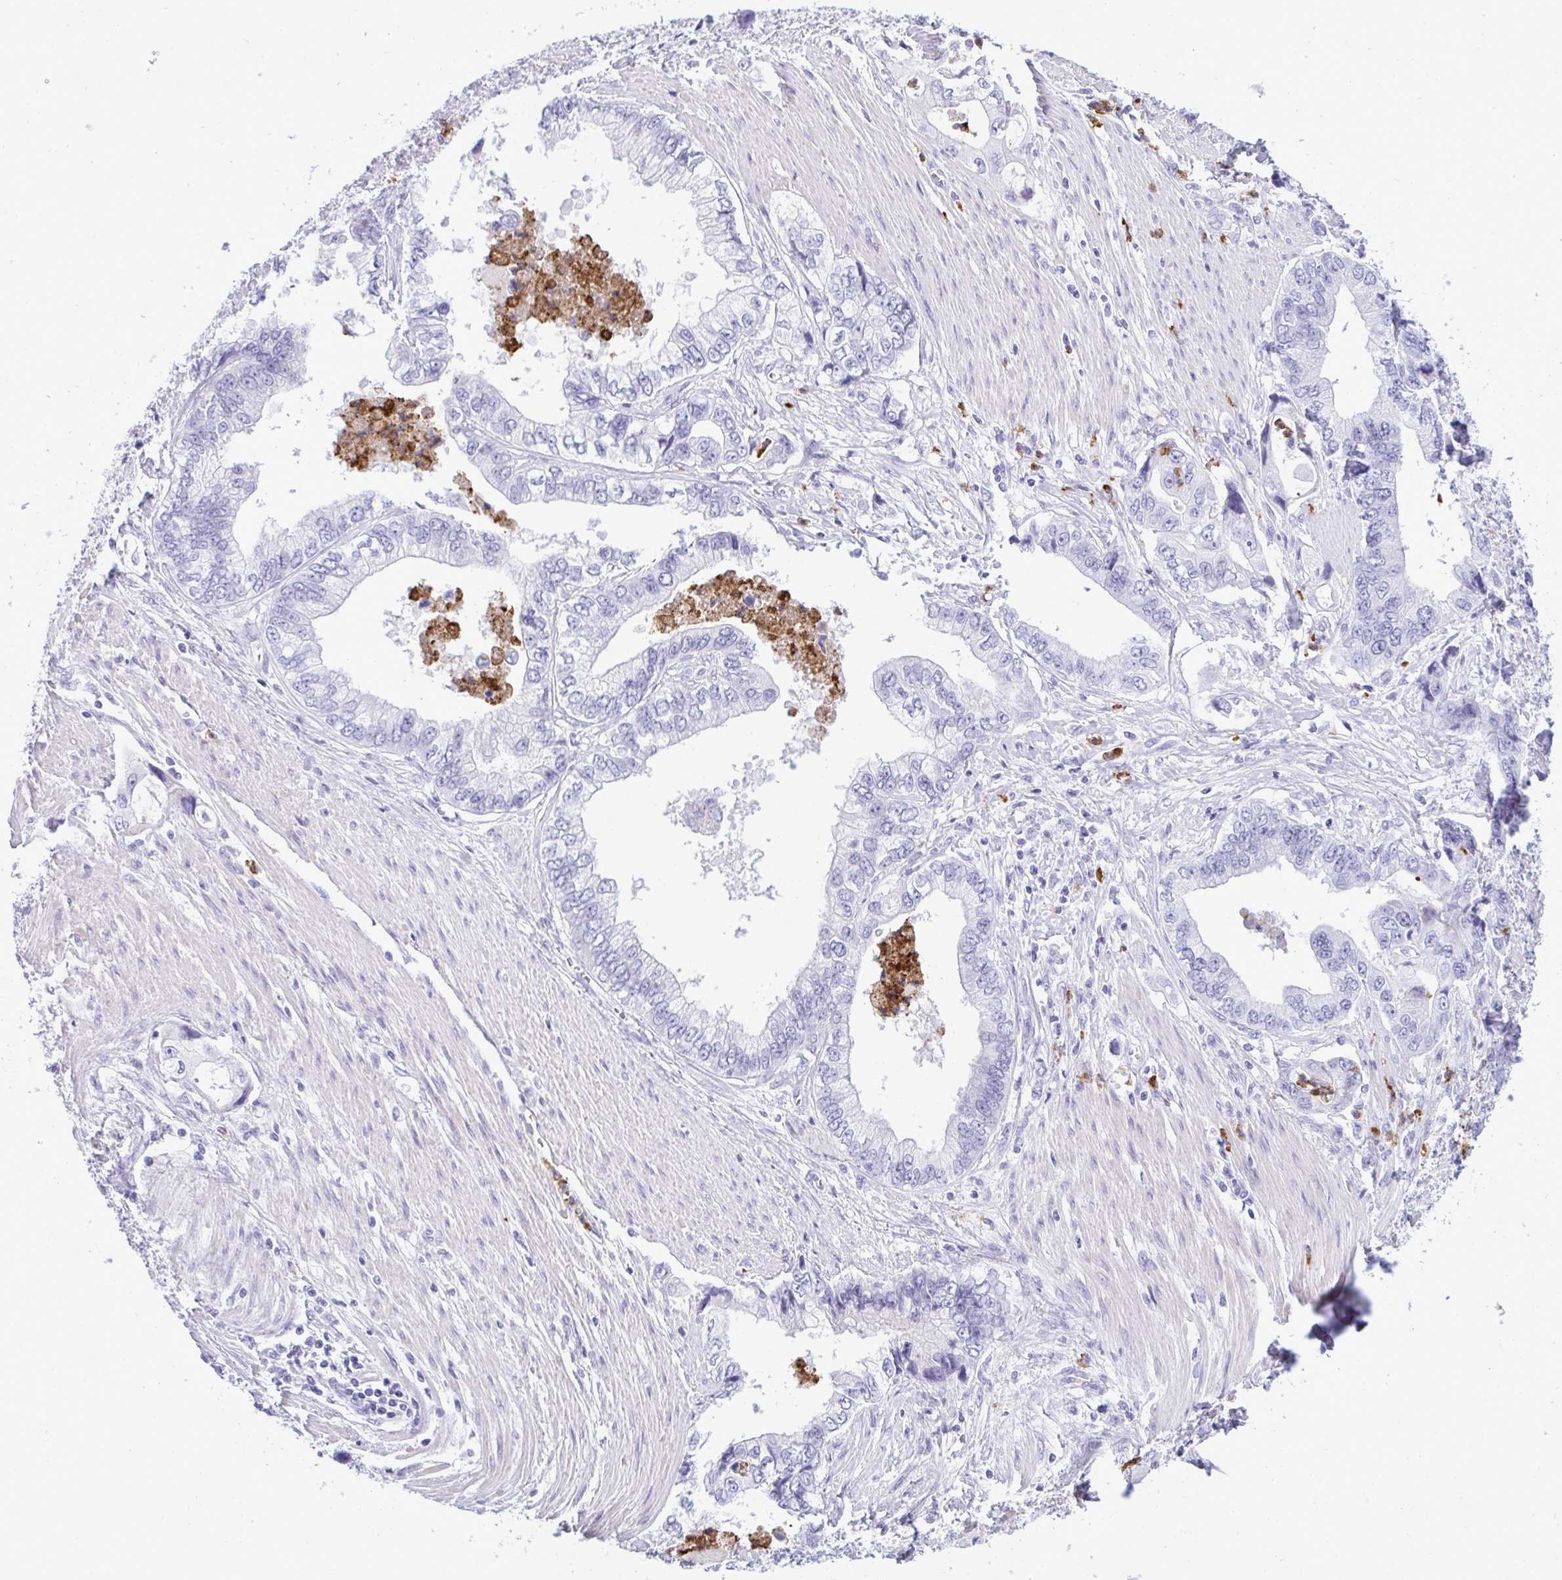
{"staining": {"intensity": "negative", "quantity": "none", "location": "none"}, "tissue": "stomach cancer", "cell_type": "Tumor cells", "image_type": "cancer", "snomed": [{"axis": "morphology", "description": "Adenocarcinoma, NOS"}, {"axis": "topography", "description": "Pancreas"}, {"axis": "topography", "description": "Stomach, upper"}], "caption": "An image of human adenocarcinoma (stomach) is negative for staining in tumor cells. (DAB (3,3'-diaminobenzidine) immunohistochemistry visualized using brightfield microscopy, high magnification).", "gene": "ARHGAP42", "patient": {"sex": "male", "age": 77}}